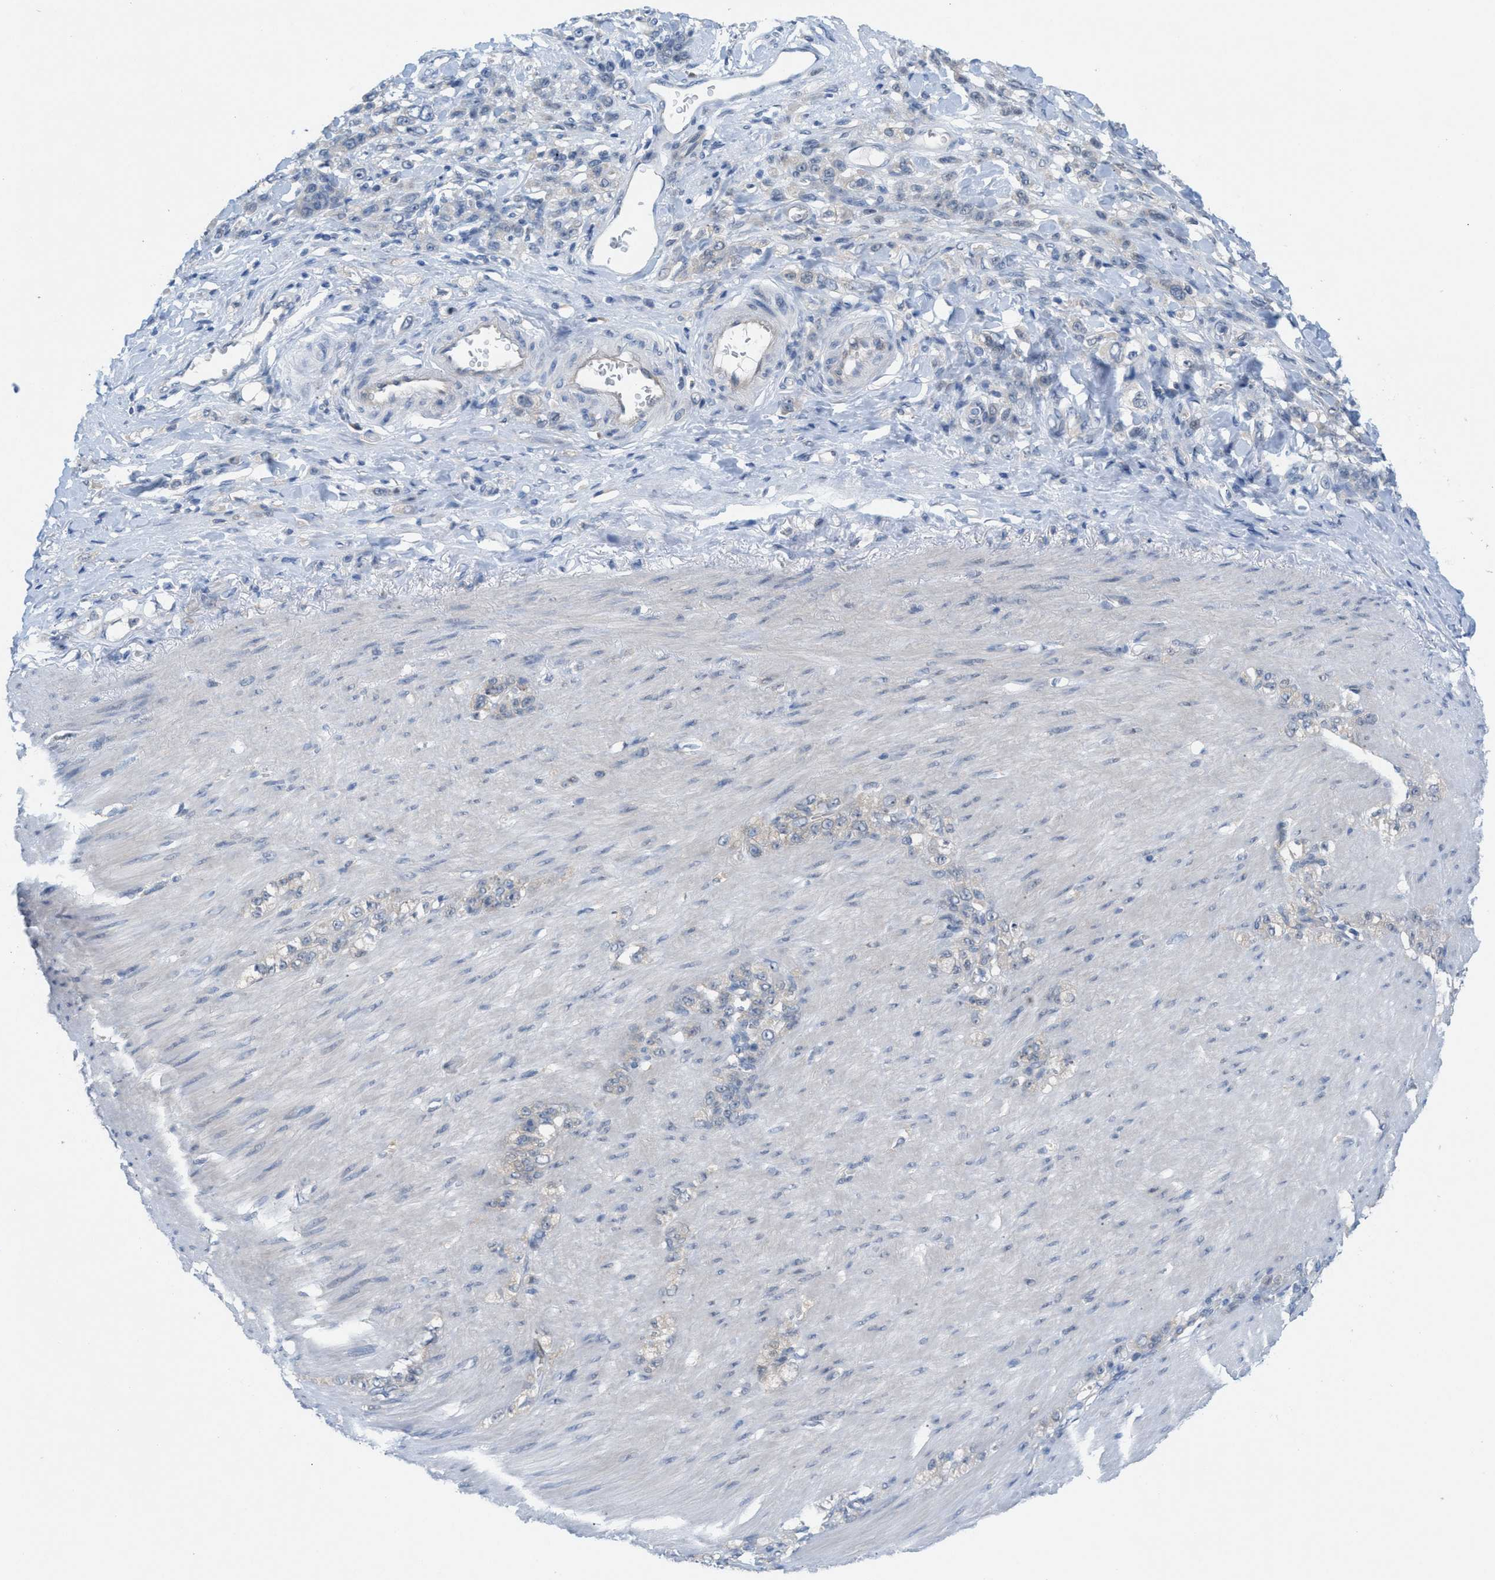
{"staining": {"intensity": "negative", "quantity": "none", "location": "none"}, "tissue": "stomach cancer", "cell_type": "Tumor cells", "image_type": "cancer", "snomed": [{"axis": "morphology", "description": "Normal tissue, NOS"}, {"axis": "morphology", "description": "Adenocarcinoma, NOS"}, {"axis": "topography", "description": "Stomach"}], "caption": "A histopathology image of stomach cancer stained for a protein shows no brown staining in tumor cells. The staining is performed using DAB (3,3'-diaminobenzidine) brown chromogen with nuclei counter-stained in using hematoxylin.", "gene": "WIPI2", "patient": {"sex": "male", "age": 82}}